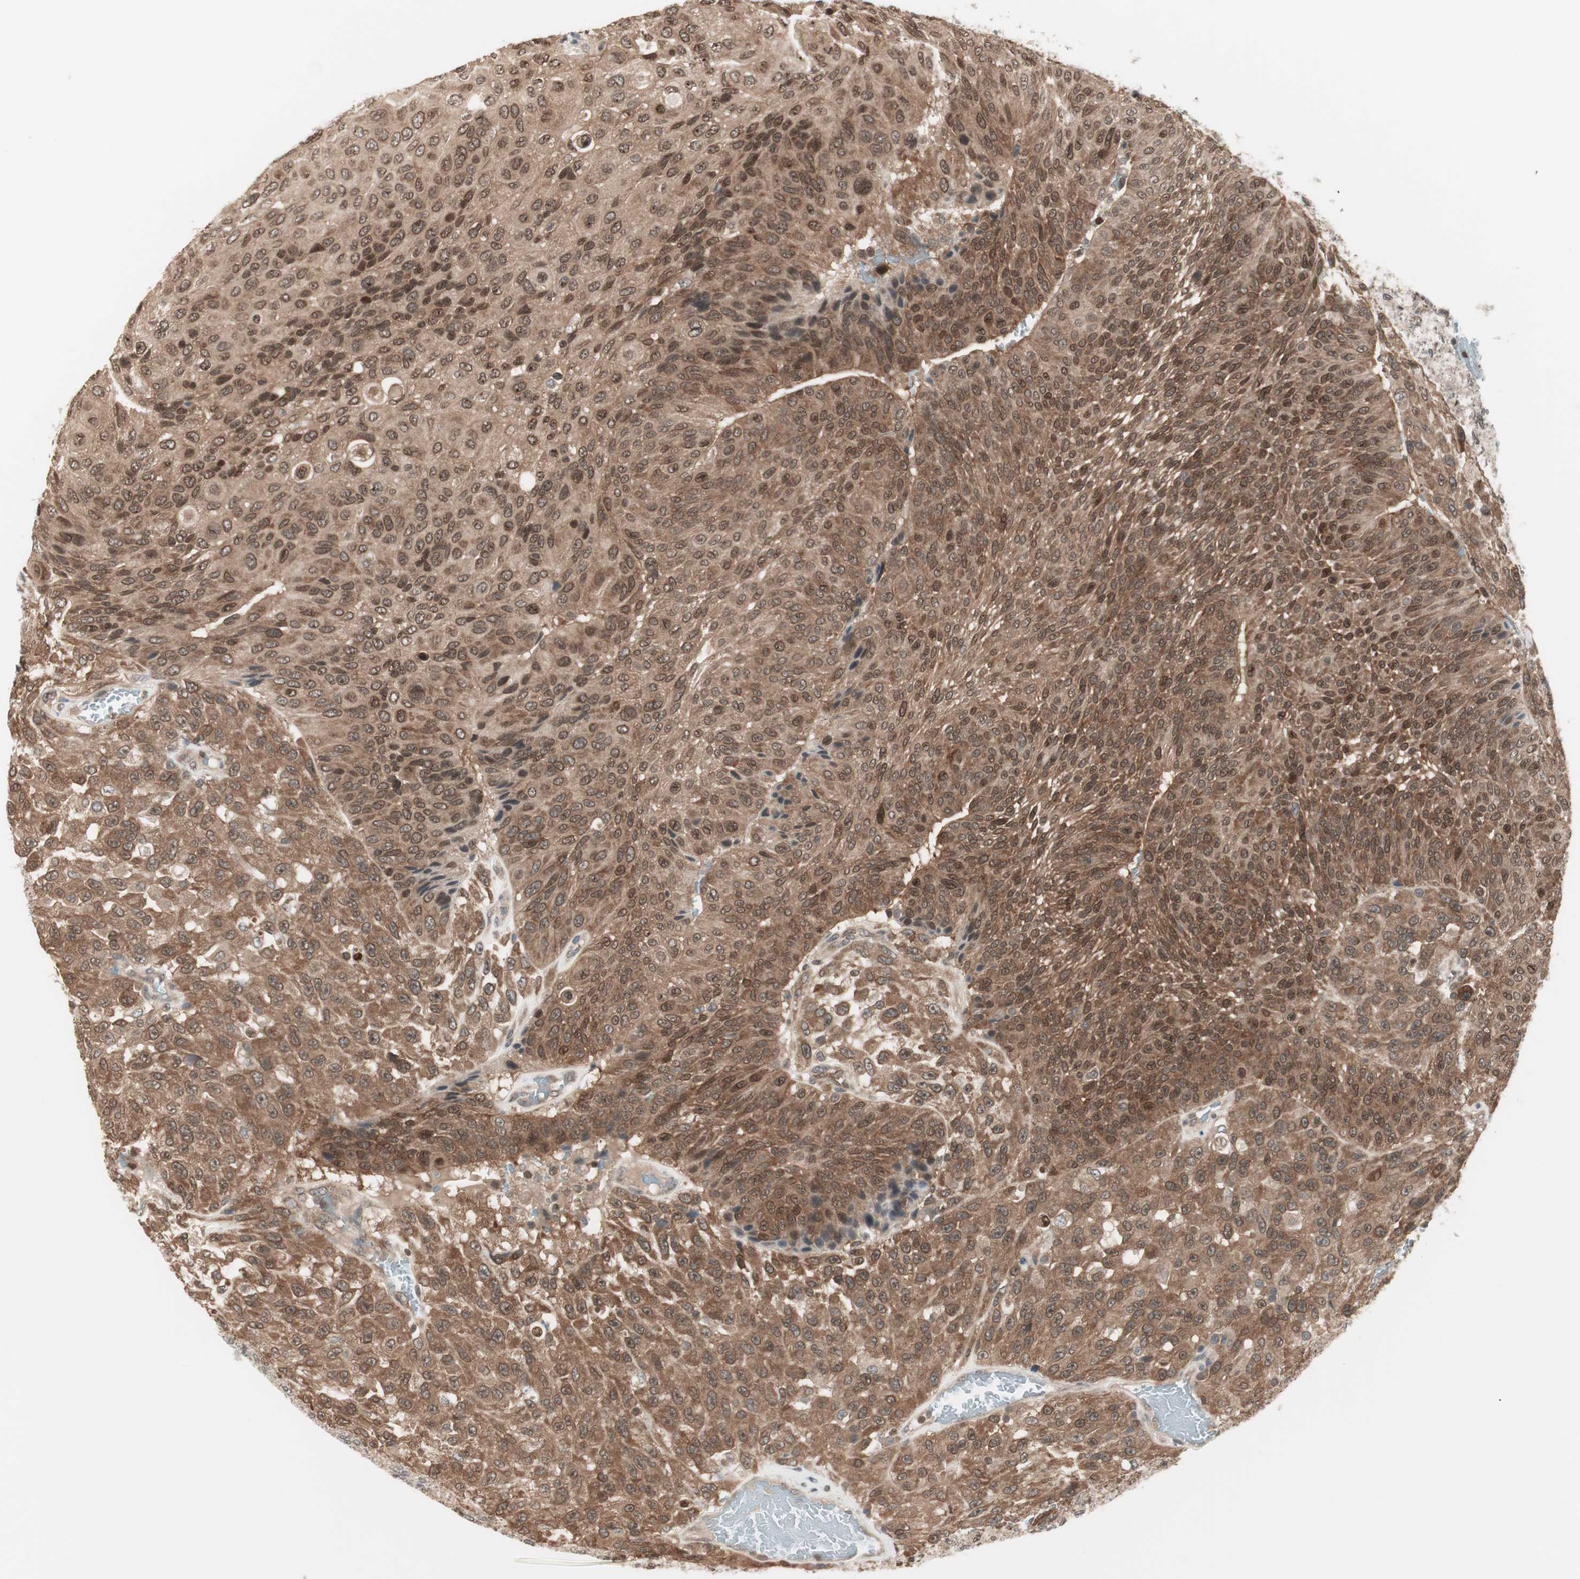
{"staining": {"intensity": "moderate", "quantity": ">75%", "location": "cytoplasmic/membranous,nuclear"}, "tissue": "urothelial cancer", "cell_type": "Tumor cells", "image_type": "cancer", "snomed": [{"axis": "morphology", "description": "Urothelial carcinoma, High grade"}, {"axis": "topography", "description": "Urinary bladder"}], "caption": "Approximately >75% of tumor cells in human urothelial cancer demonstrate moderate cytoplasmic/membranous and nuclear protein expression as visualized by brown immunohistochemical staining.", "gene": "UBE2I", "patient": {"sex": "male", "age": 66}}